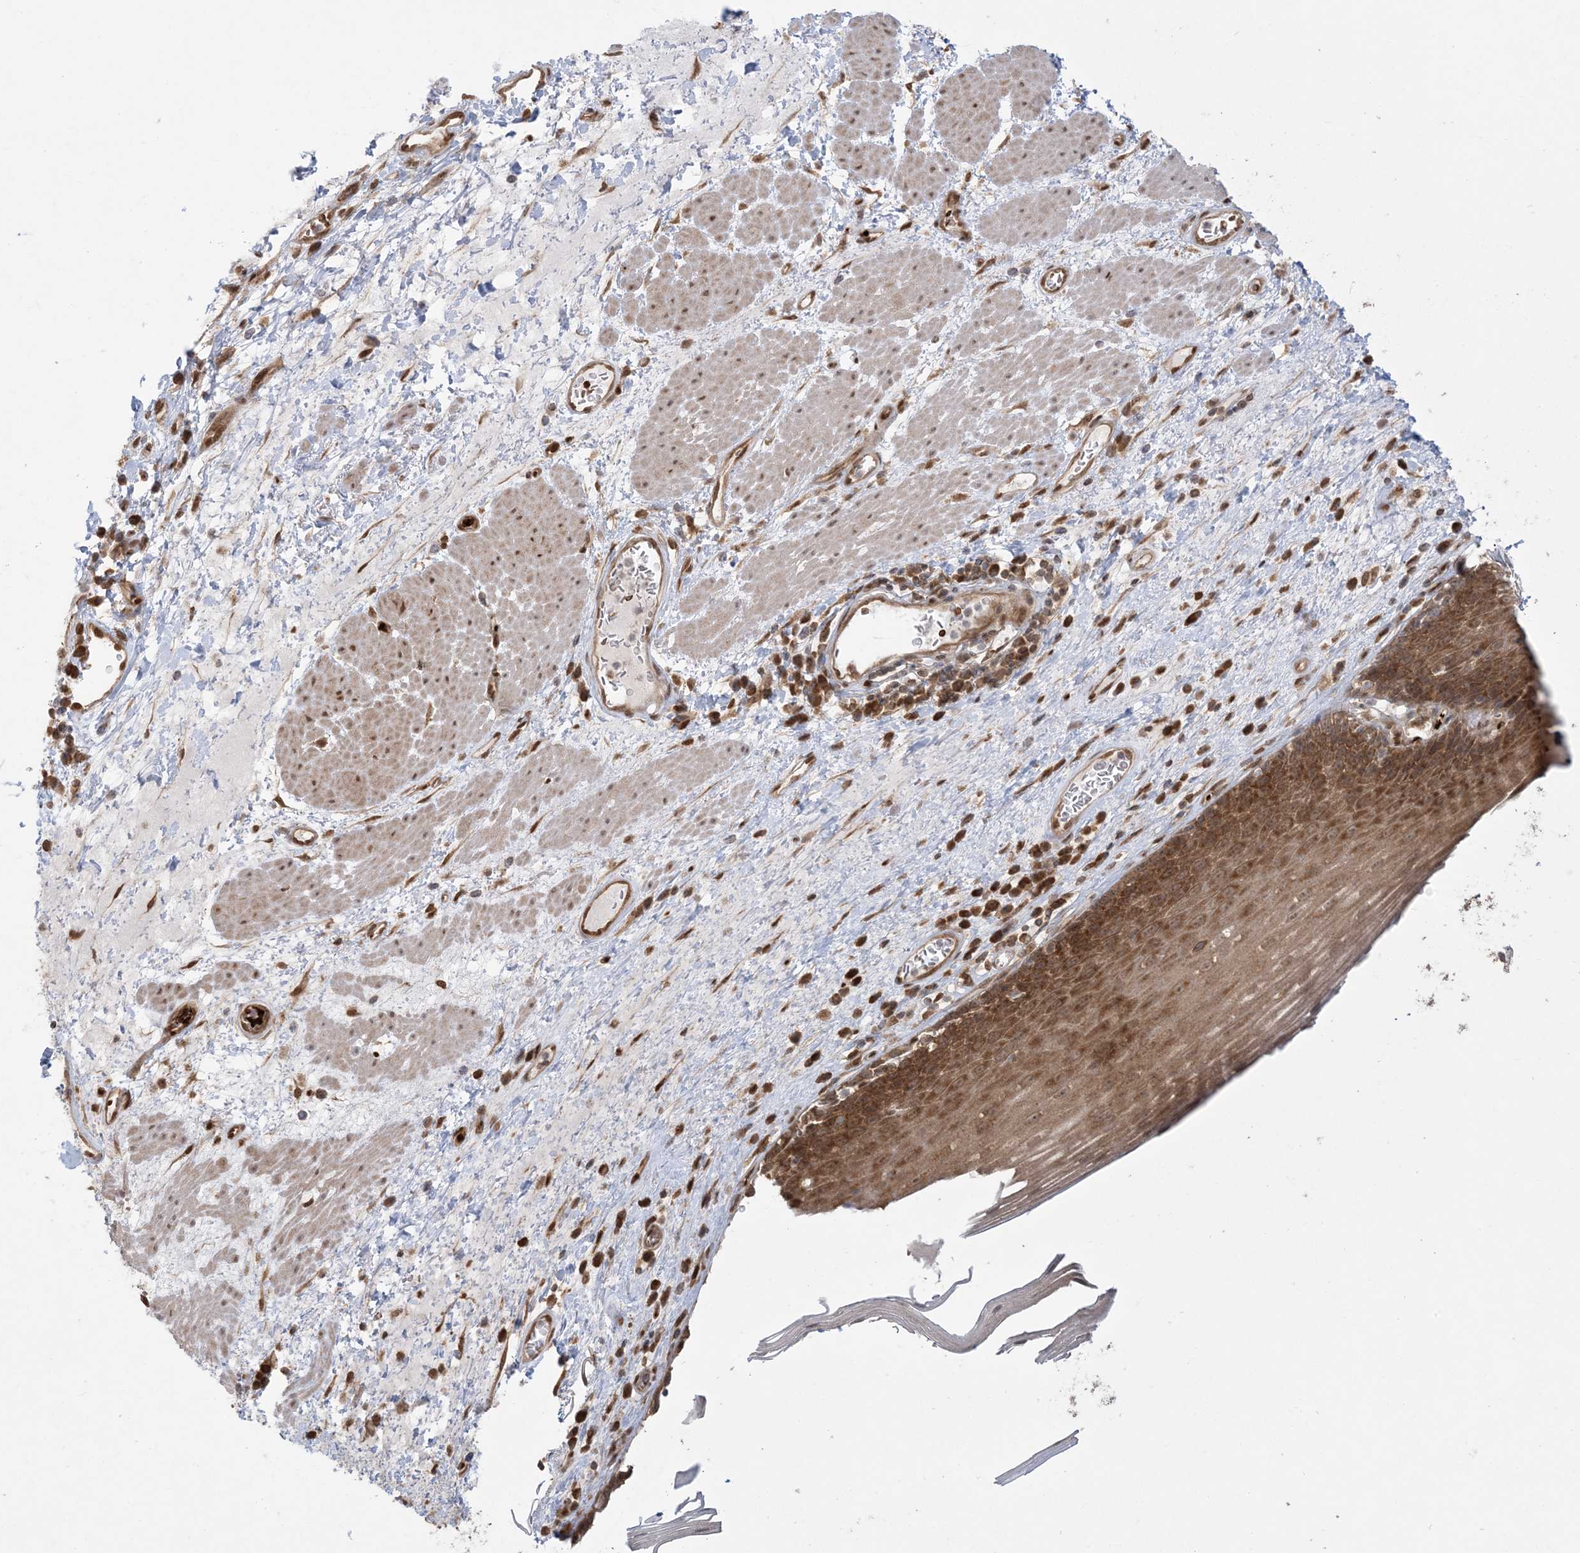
{"staining": {"intensity": "moderate", "quantity": "25%-75%", "location": "cytoplasmic/membranous"}, "tissue": "esophagus", "cell_type": "Squamous epithelial cells", "image_type": "normal", "snomed": [{"axis": "morphology", "description": "Normal tissue, NOS"}, {"axis": "topography", "description": "Esophagus"}], "caption": "A brown stain shows moderate cytoplasmic/membranous staining of a protein in squamous epithelial cells of unremarkable human esophagus. The protein of interest is stained brown, and the nuclei are stained in blue (DAB (3,3'-diaminobenzidine) IHC with brightfield microscopy, high magnification).", "gene": "ABCF3", "patient": {"sex": "male", "age": 62}}